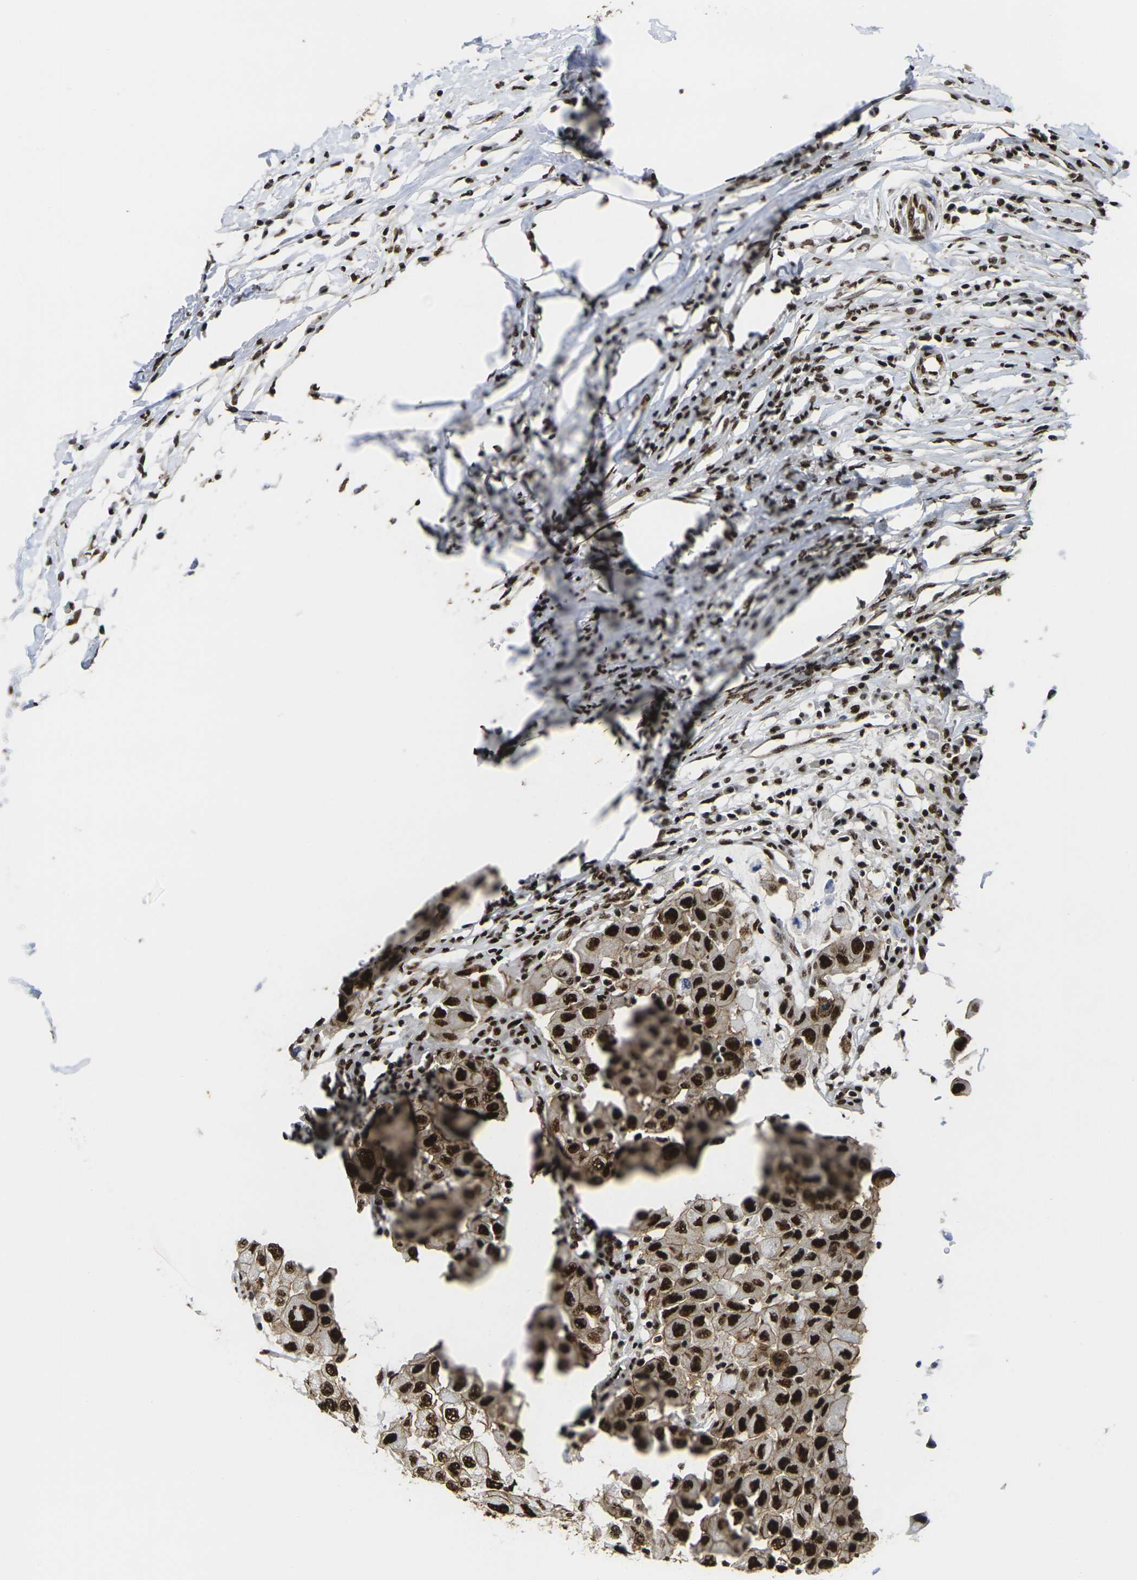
{"staining": {"intensity": "strong", "quantity": ">75%", "location": "nuclear"}, "tissue": "breast cancer", "cell_type": "Tumor cells", "image_type": "cancer", "snomed": [{"axis": "morphology", "description": "Duct carcinoma"}, {"axis": "topography", "description": "Breast"}], "caption": "Human intraductal carcinoma (breast) stained with a protein marker shows strong staining in tumor cells.", "gene": "SMARCC1", "patient": {"sex": "female", "age": 27}}